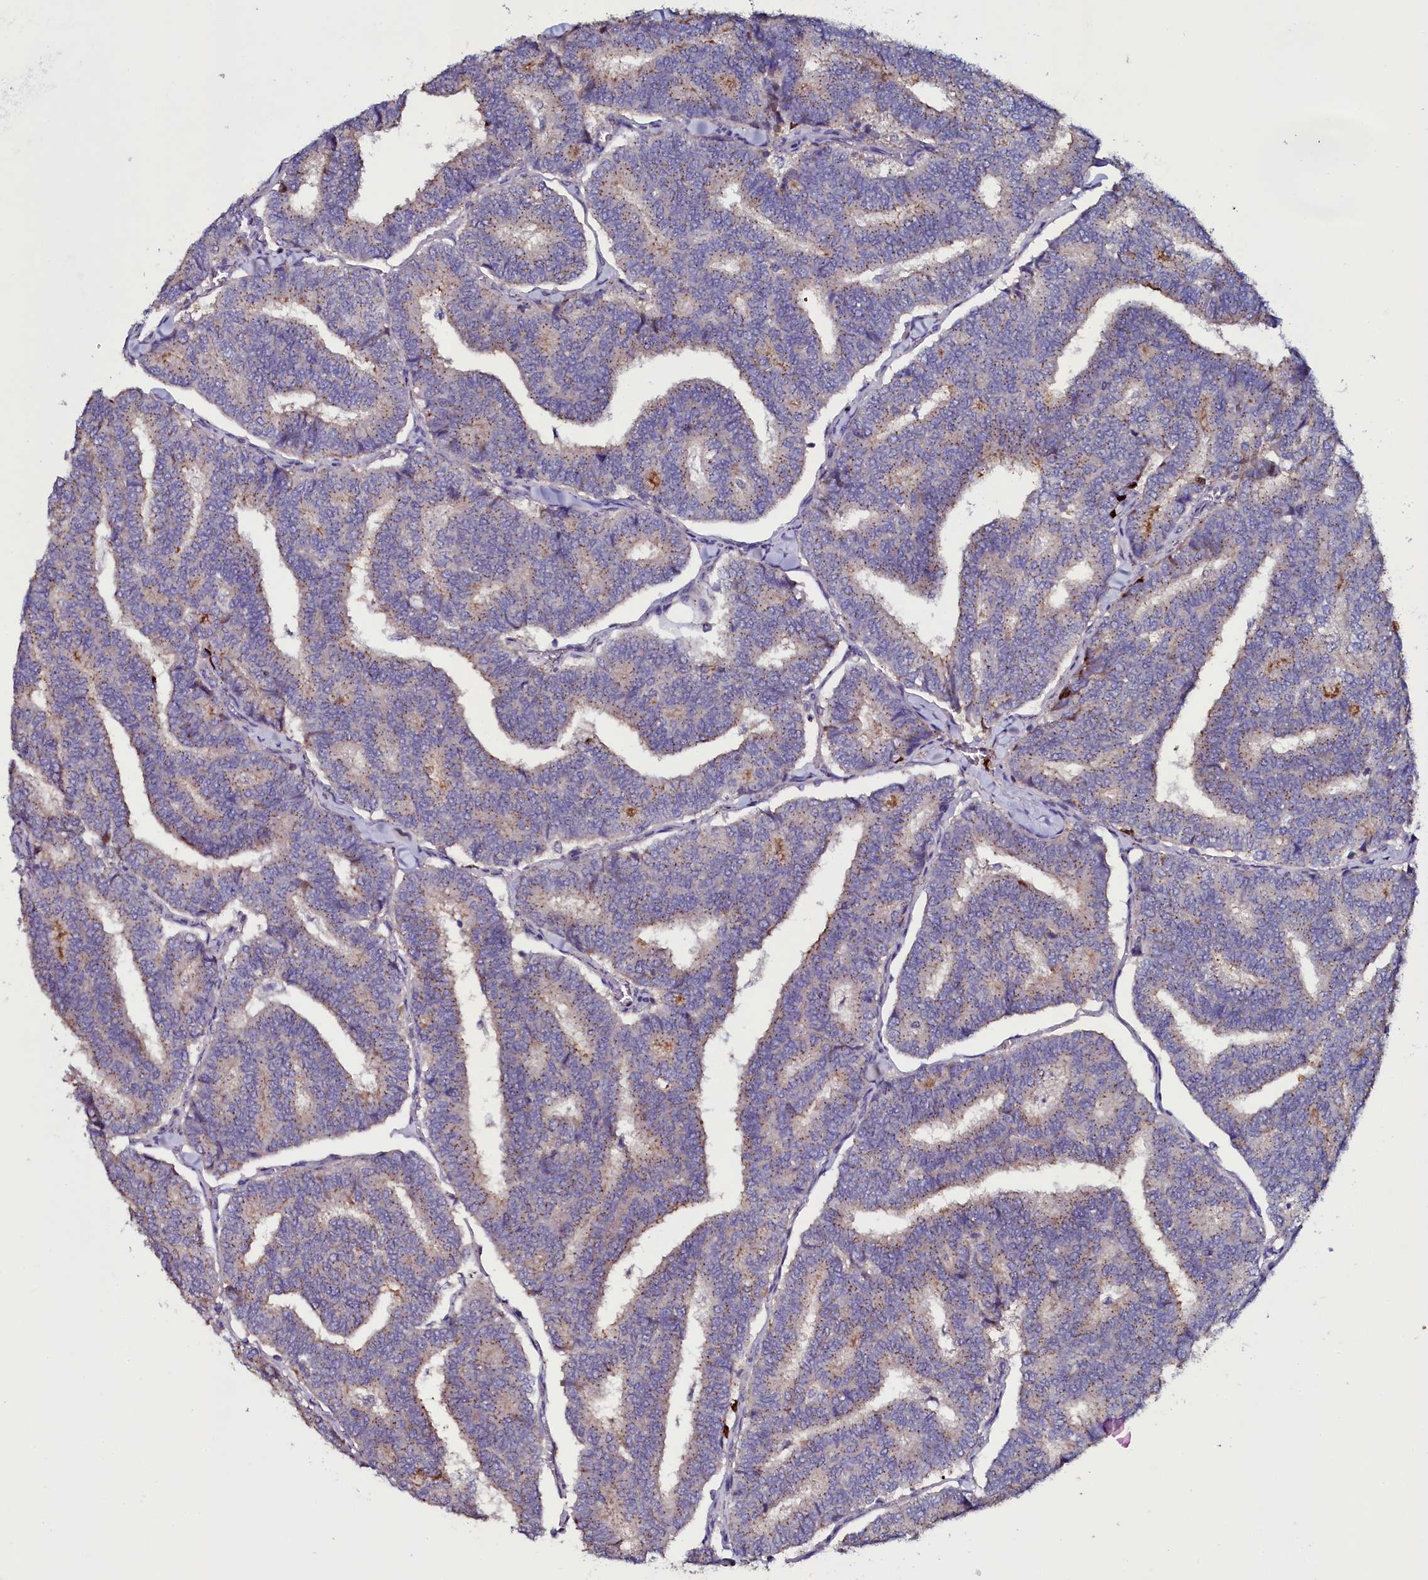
{"staining": {"intensity": "weak", "quantity": "<25%", "location": "cytoplasmic/membranous"}, "tissue": "thyroid cancer", "cell_type": "Tumor cells", "image_type": "cancer", "snomed": [{"axis": "morphology", "description": "Papillary adenocarcinoma, NOS"}, {"axis": "topography", "description": "Thyroid gland"}], "caption": "Tumor cells are negative for protein expression in human papillary adenocarcinoma (thyroid).", "gene": "USPL1", "patient": {"sex": "female", "age": 35}}